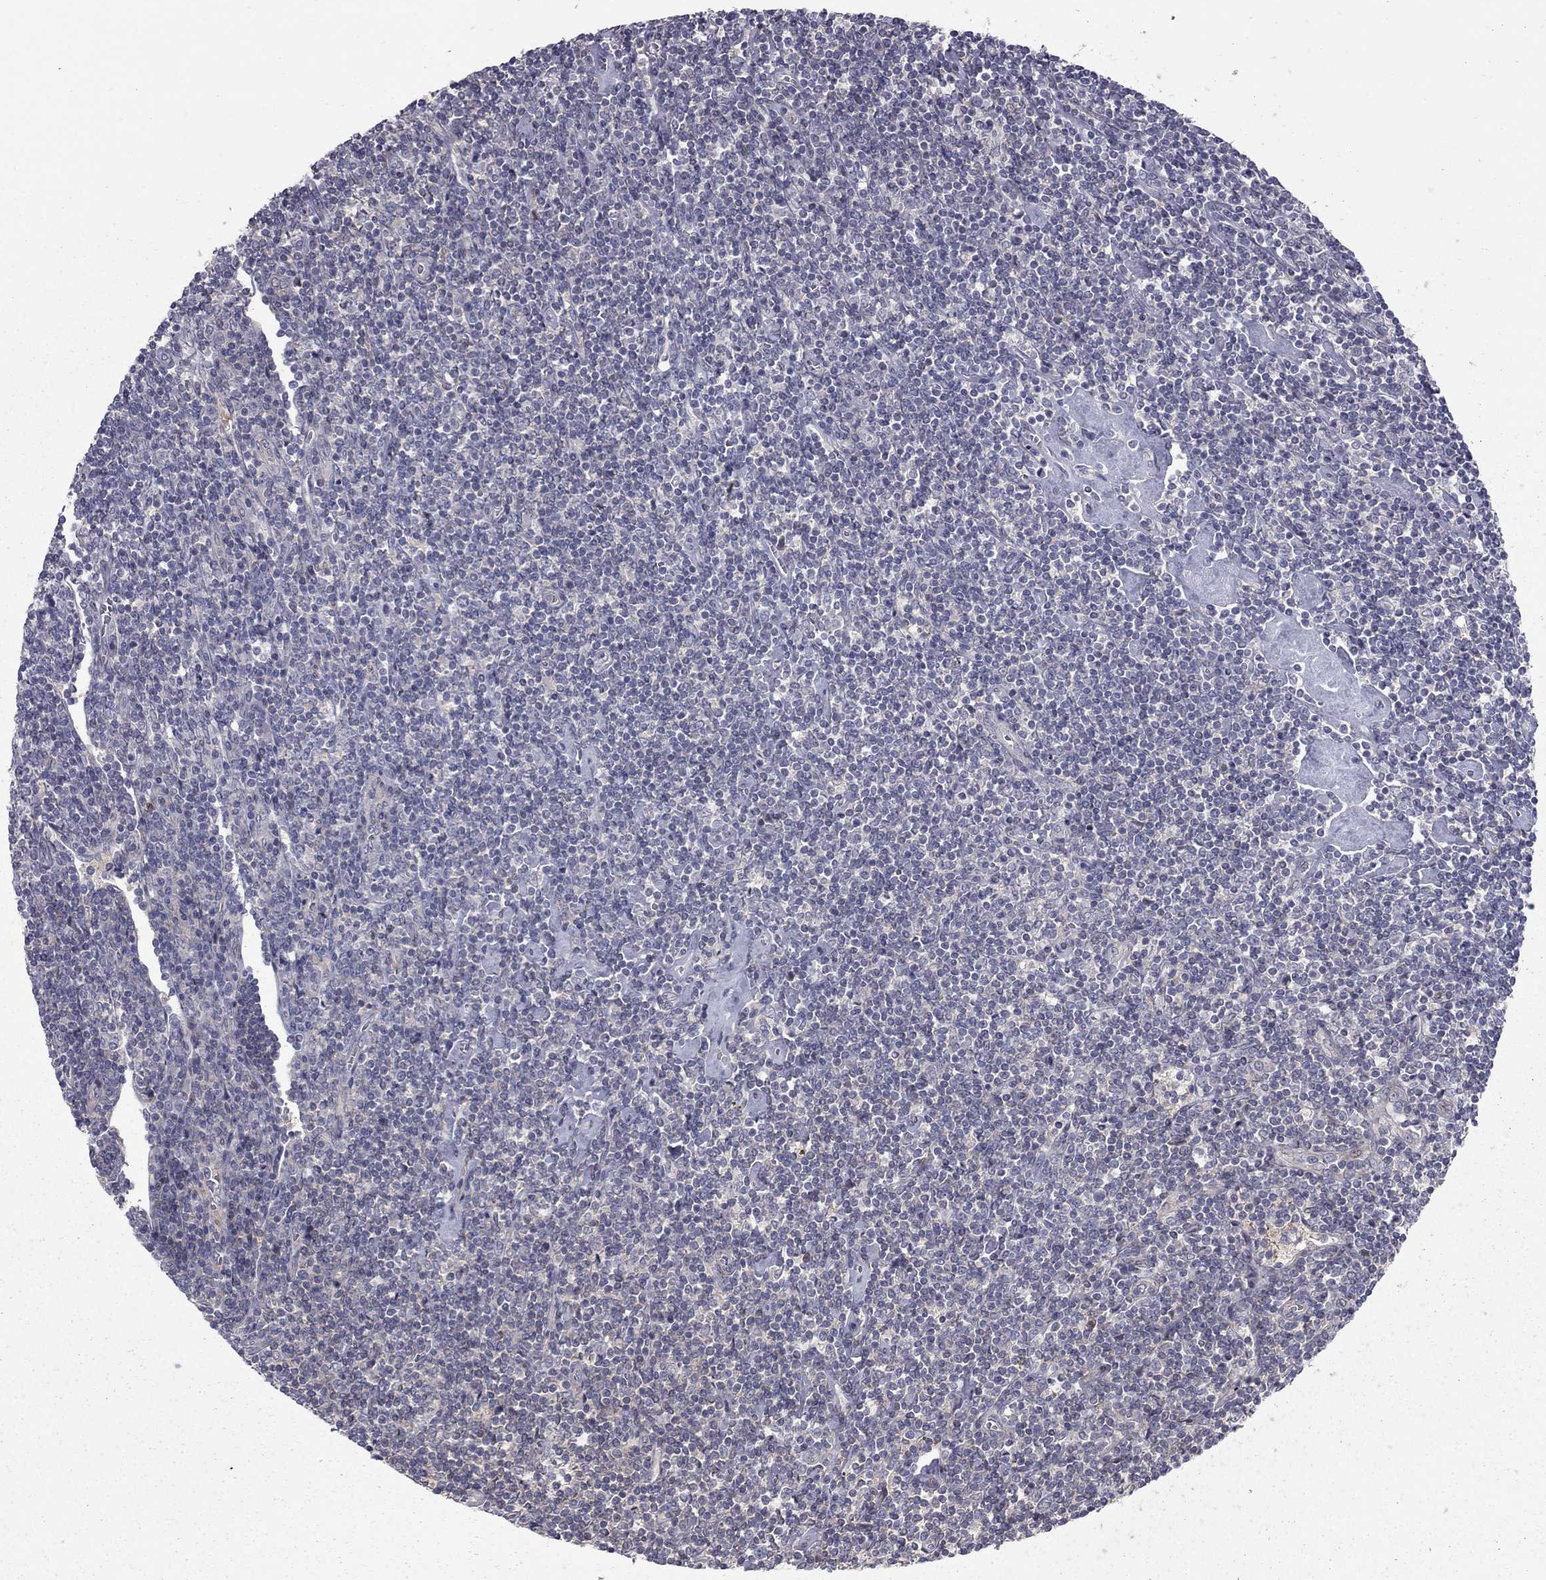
{"staining": {"intensity": "negative", "quantity": "none", "location": "none"}, "tissue": "lymphoma", "cell_type": "Tumor cells", "image_type": "cancer", "snomed": [{"axis": "morphology", "description": "Hodgkin's disease, NOS"}, {"axis": "topography", "description": "Lymph node"}], "caption": "IHC micrograph of neoplastic tissue: human lymphoma stained with DAB (3,3'-diaminobenzidine) exhibits no significant protein expression in tumor cells. (IHC, brightfield microscopy, high magnification).", "gene": "DUSP7", "patient": {"sex": "male", "age": 40}}